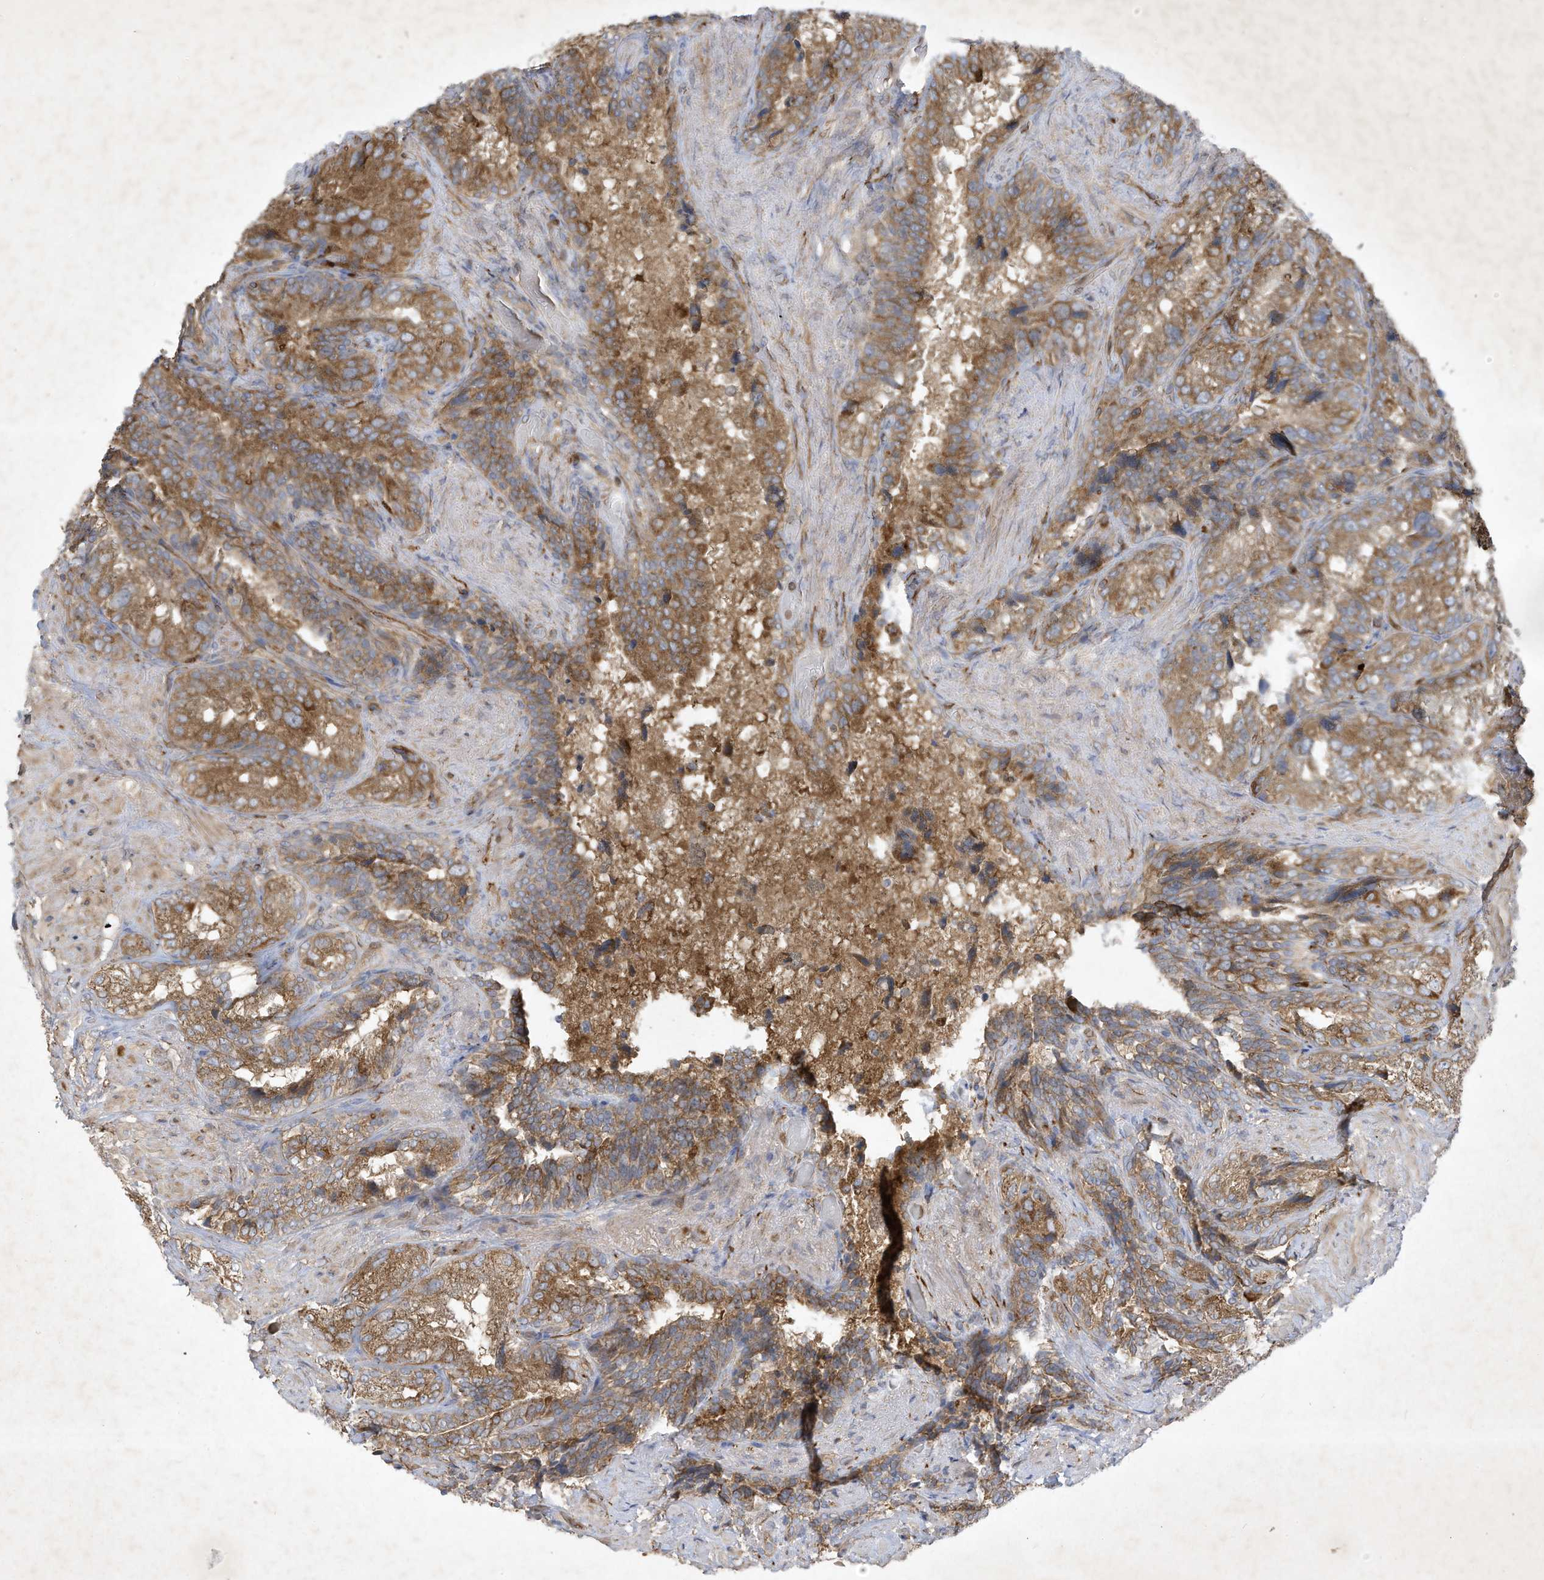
{"staining": {"intensity": "moderate", "quantity": ">75%", "location": "cytoplasmic/membranous"}, "tissue": "seminal vesicle", "cell_type": "Glandular cells", "image_type": "normal", "snomed": [{"axis": "morphology", "description": "Normal tissue, NOS"}, {"axis": "topography", "description": "Seminal veicle"}, {"axis": "topography", "description": "Peripheral nerve tissue"}], "caption": "Seminal vesicle stained with DAB immunohistochemistry (IHC) reveals medium levels of moderate cytoplasmic/membranous staining in approximately >75% of glandular cells. (brown staining indicates protein expression, while blue staining denotes nuclei).", "gene": "SYNJ2", "patient": {"sex": "male", "age": 63}}